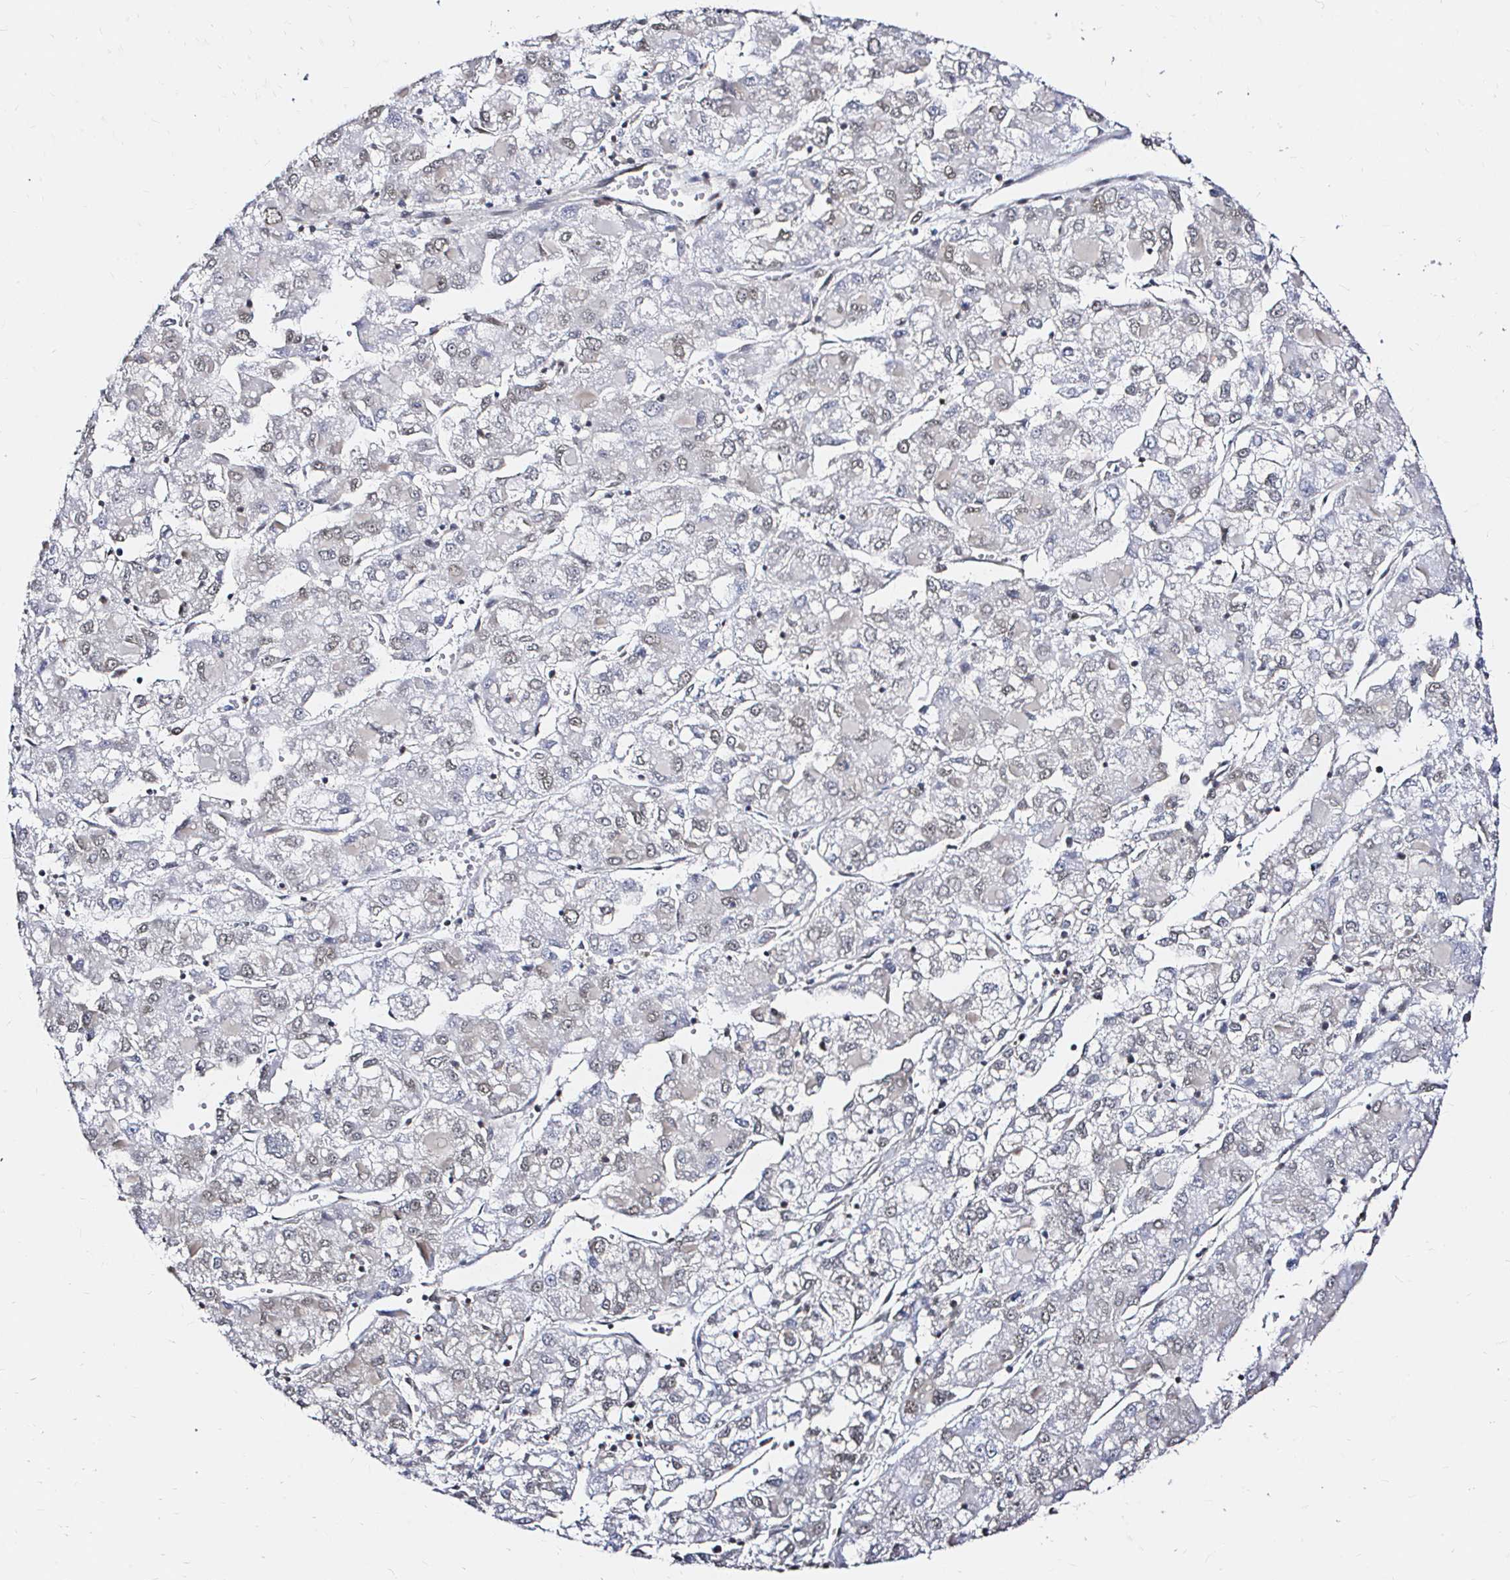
{"staining": {"intensity": "weak", "quantity": "<25%", "location": "nuclear"}, "tissue": "liver cancer", "cell_type": "Tumor cells", "image_type": "cancer", "snomed": [{"axis": "morphology", "description": "Carcinoma, Hepatocellular, NOS"}, {"axis": "topography", "description": "Liver"}], "caption": "A high-resolution image shows immunohistochemistry (IHC) staining of liver cancer, which shows no significant expression in tumor cells.", "gene": "SNRPC", "patient": {"sex": "male", "age": 40}}